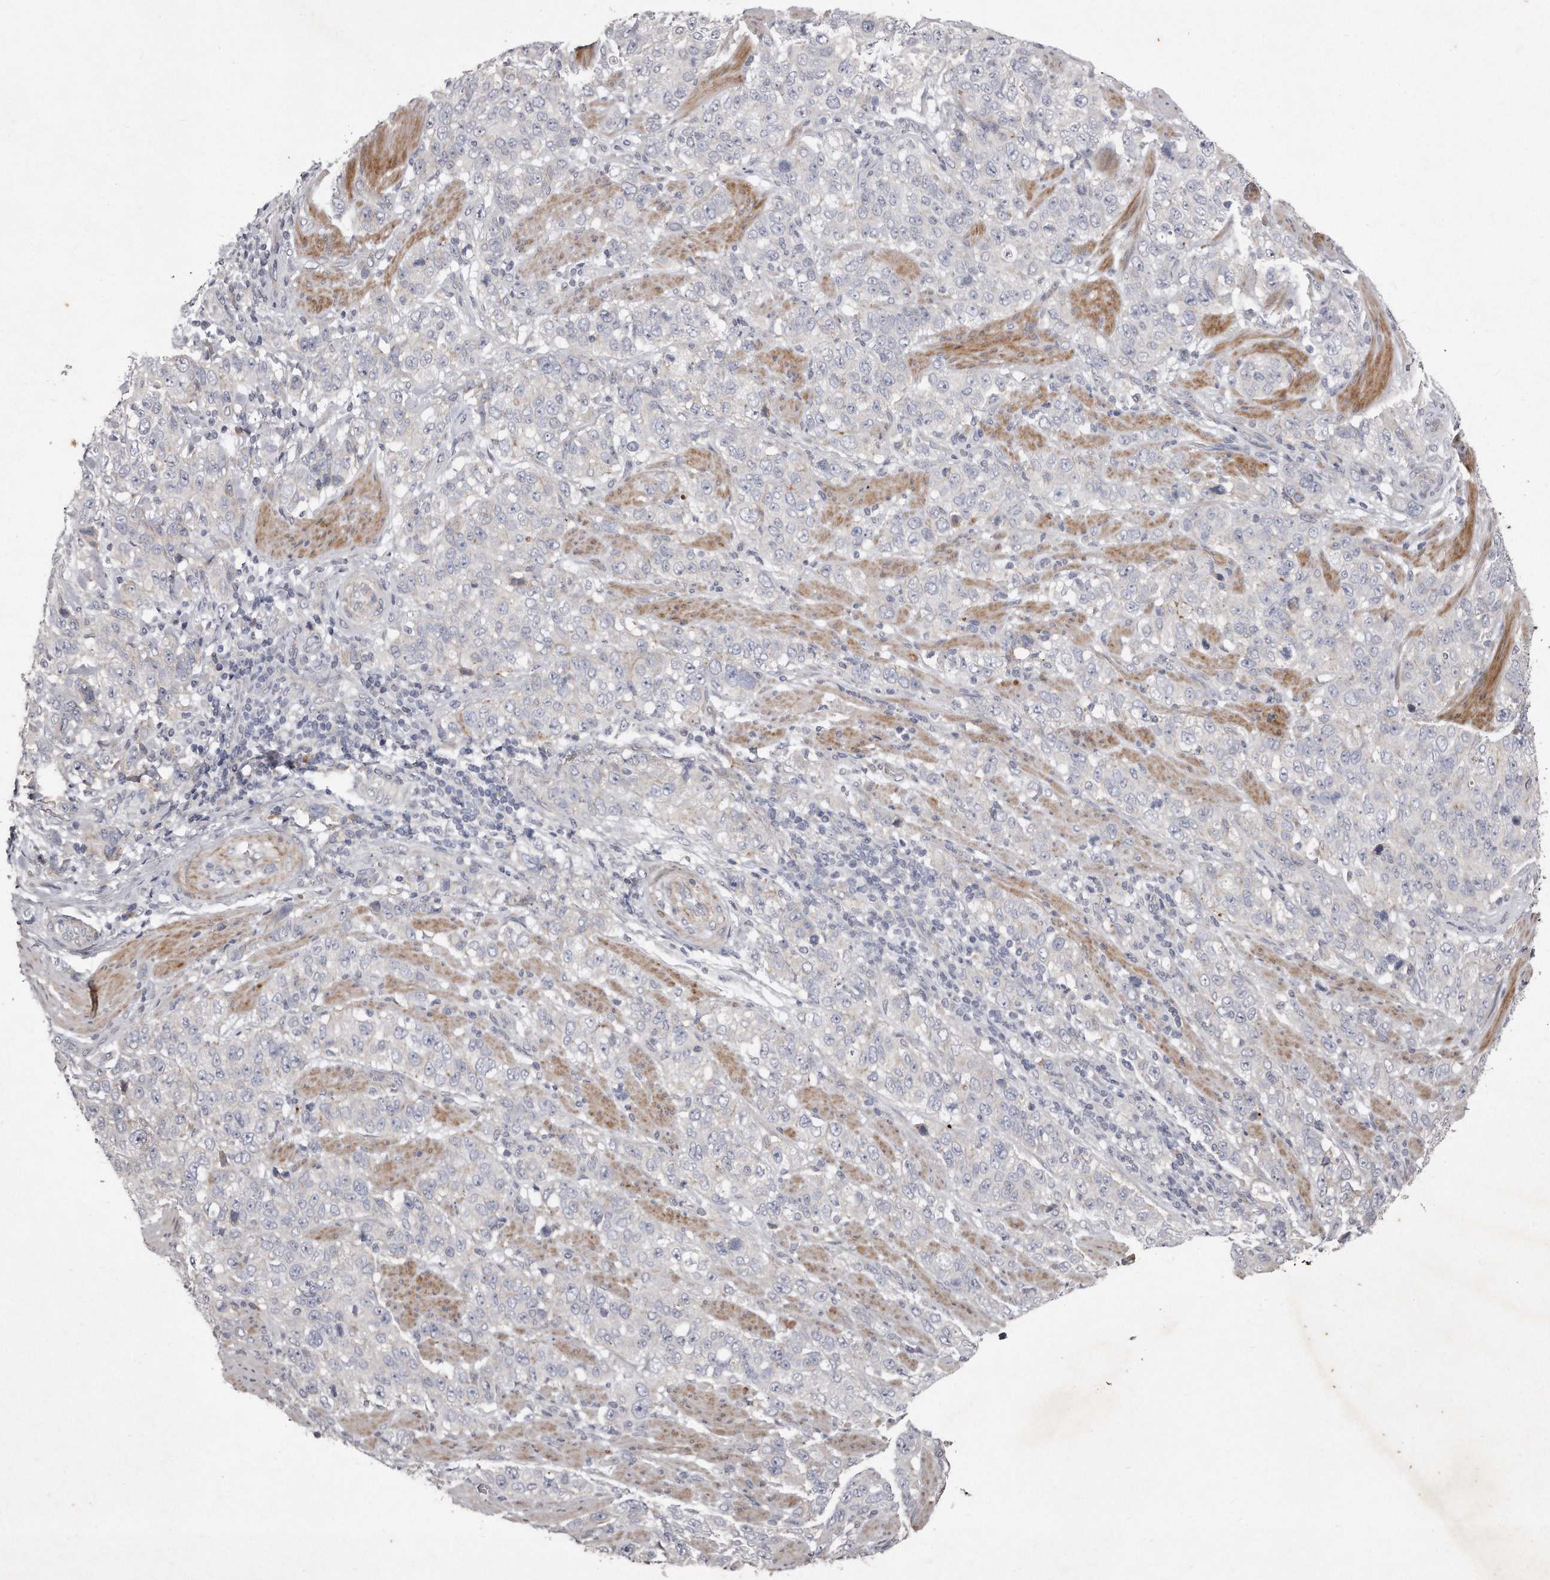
{"staining": {"intensity": "negative", "quantity": "none", "location": "none"}, "tissue": "stomach cancer", "cell_type": "Tumor cells", "image_type": "cancer", "snomed": [{"axis": "morphology", "description": "Adenocarcinoma, NOS"}, {"axis": "topography", "description": "Stomach"}], "caption": "A high-resolution histopathology image shows immunohistochemistry (IHC) staining of stomach cancer, which demonstrates no significant expression in tumor cells.", "gene": "TECR", "patient": {"sex": "male", "age": 48}}